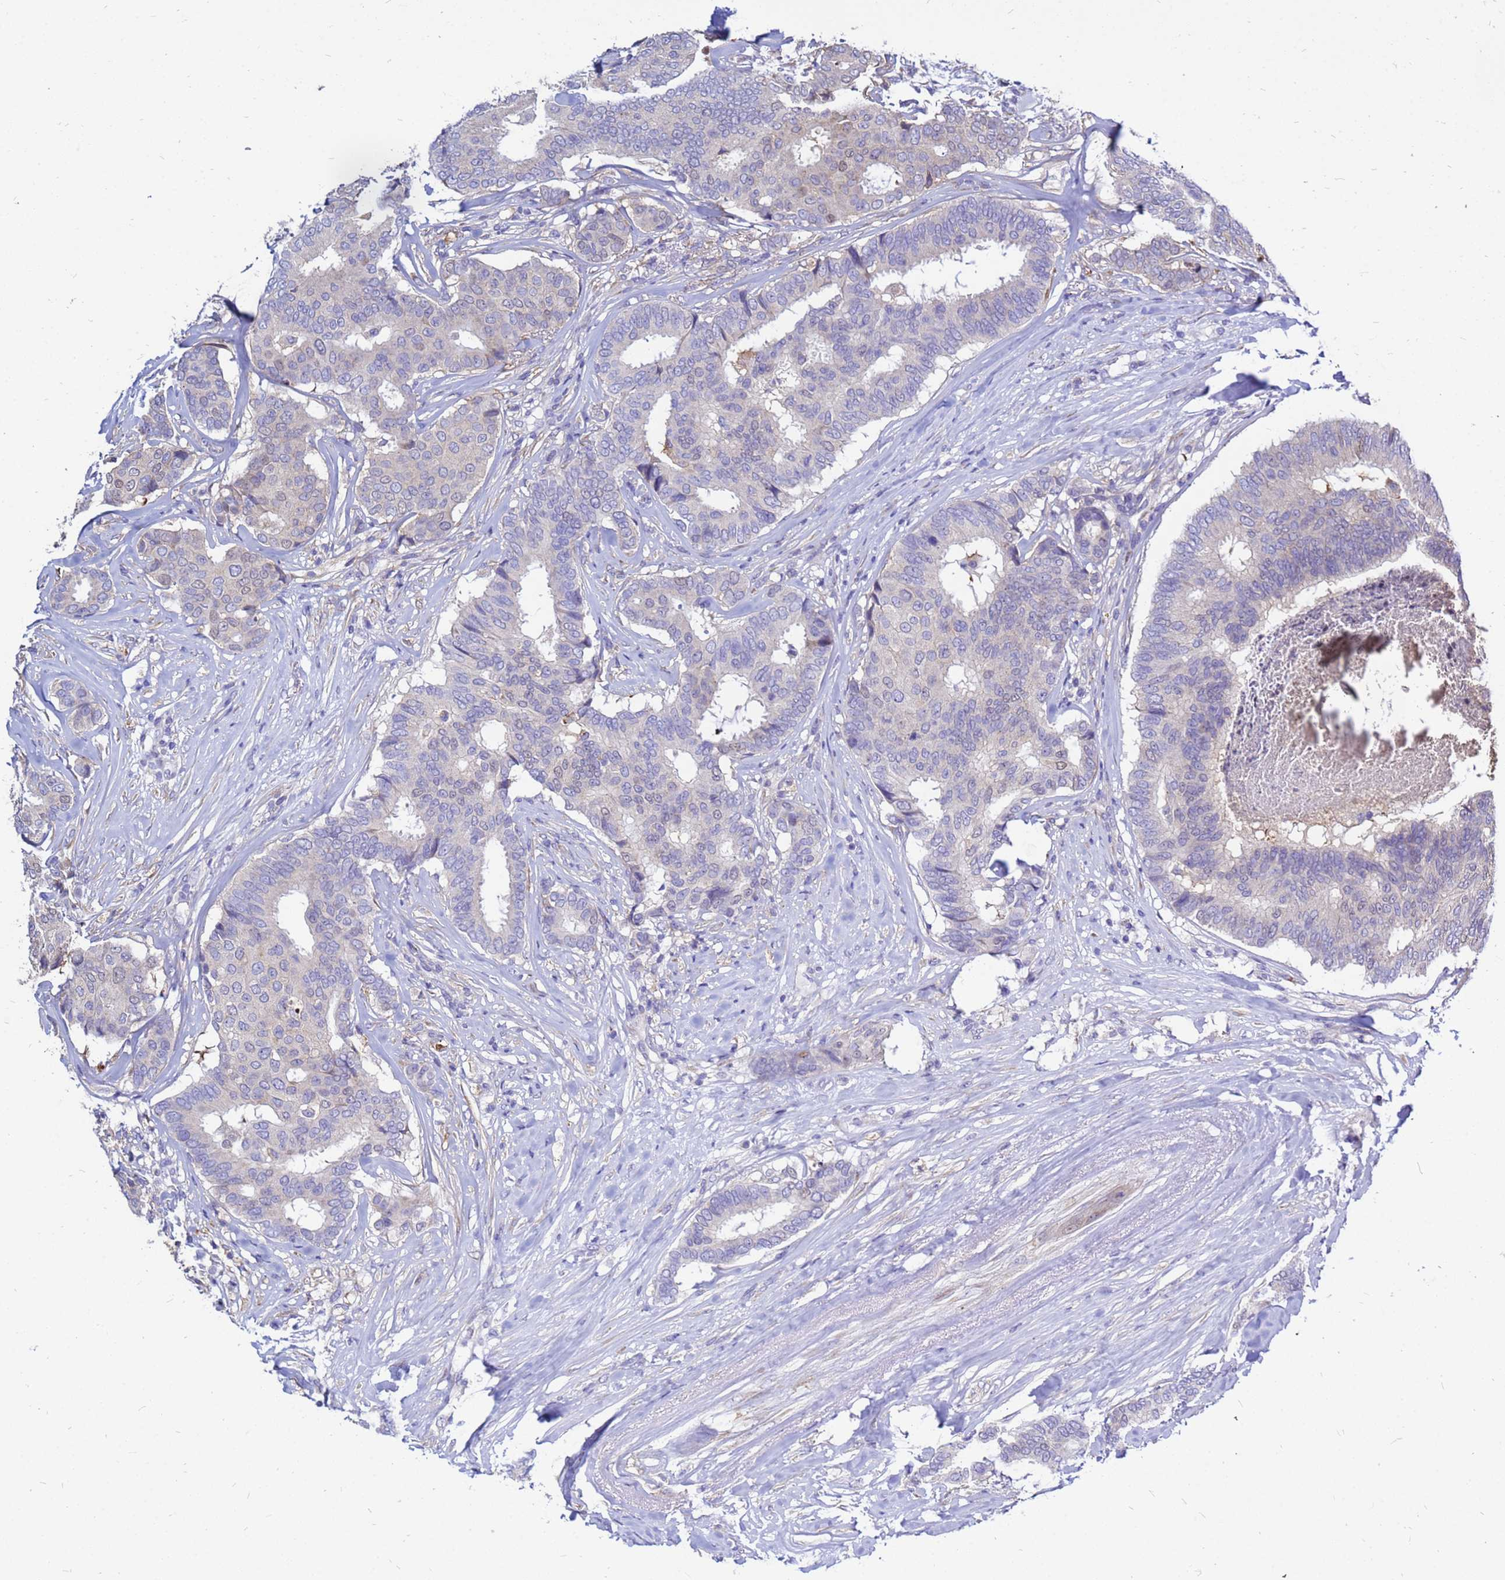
{"staining": {"intensity": "negative", "quantity": "none", "location": "none"}, "tissue": "breast cancer", "cell_type": "Tumor cells", "image_type": "cancer", "snomed": [{"axis": "morphology", "description": "Duct carcinoma"}, {"axis": "topography", "description": "Breast"}], "caption": "Human infiltrating ductal carcinoma (breast) stained for a protein using immunohistochemistry shows no expression in tumor cells.", "gene": "MOB2", "patient": {"sex": "female", "age": 75}}